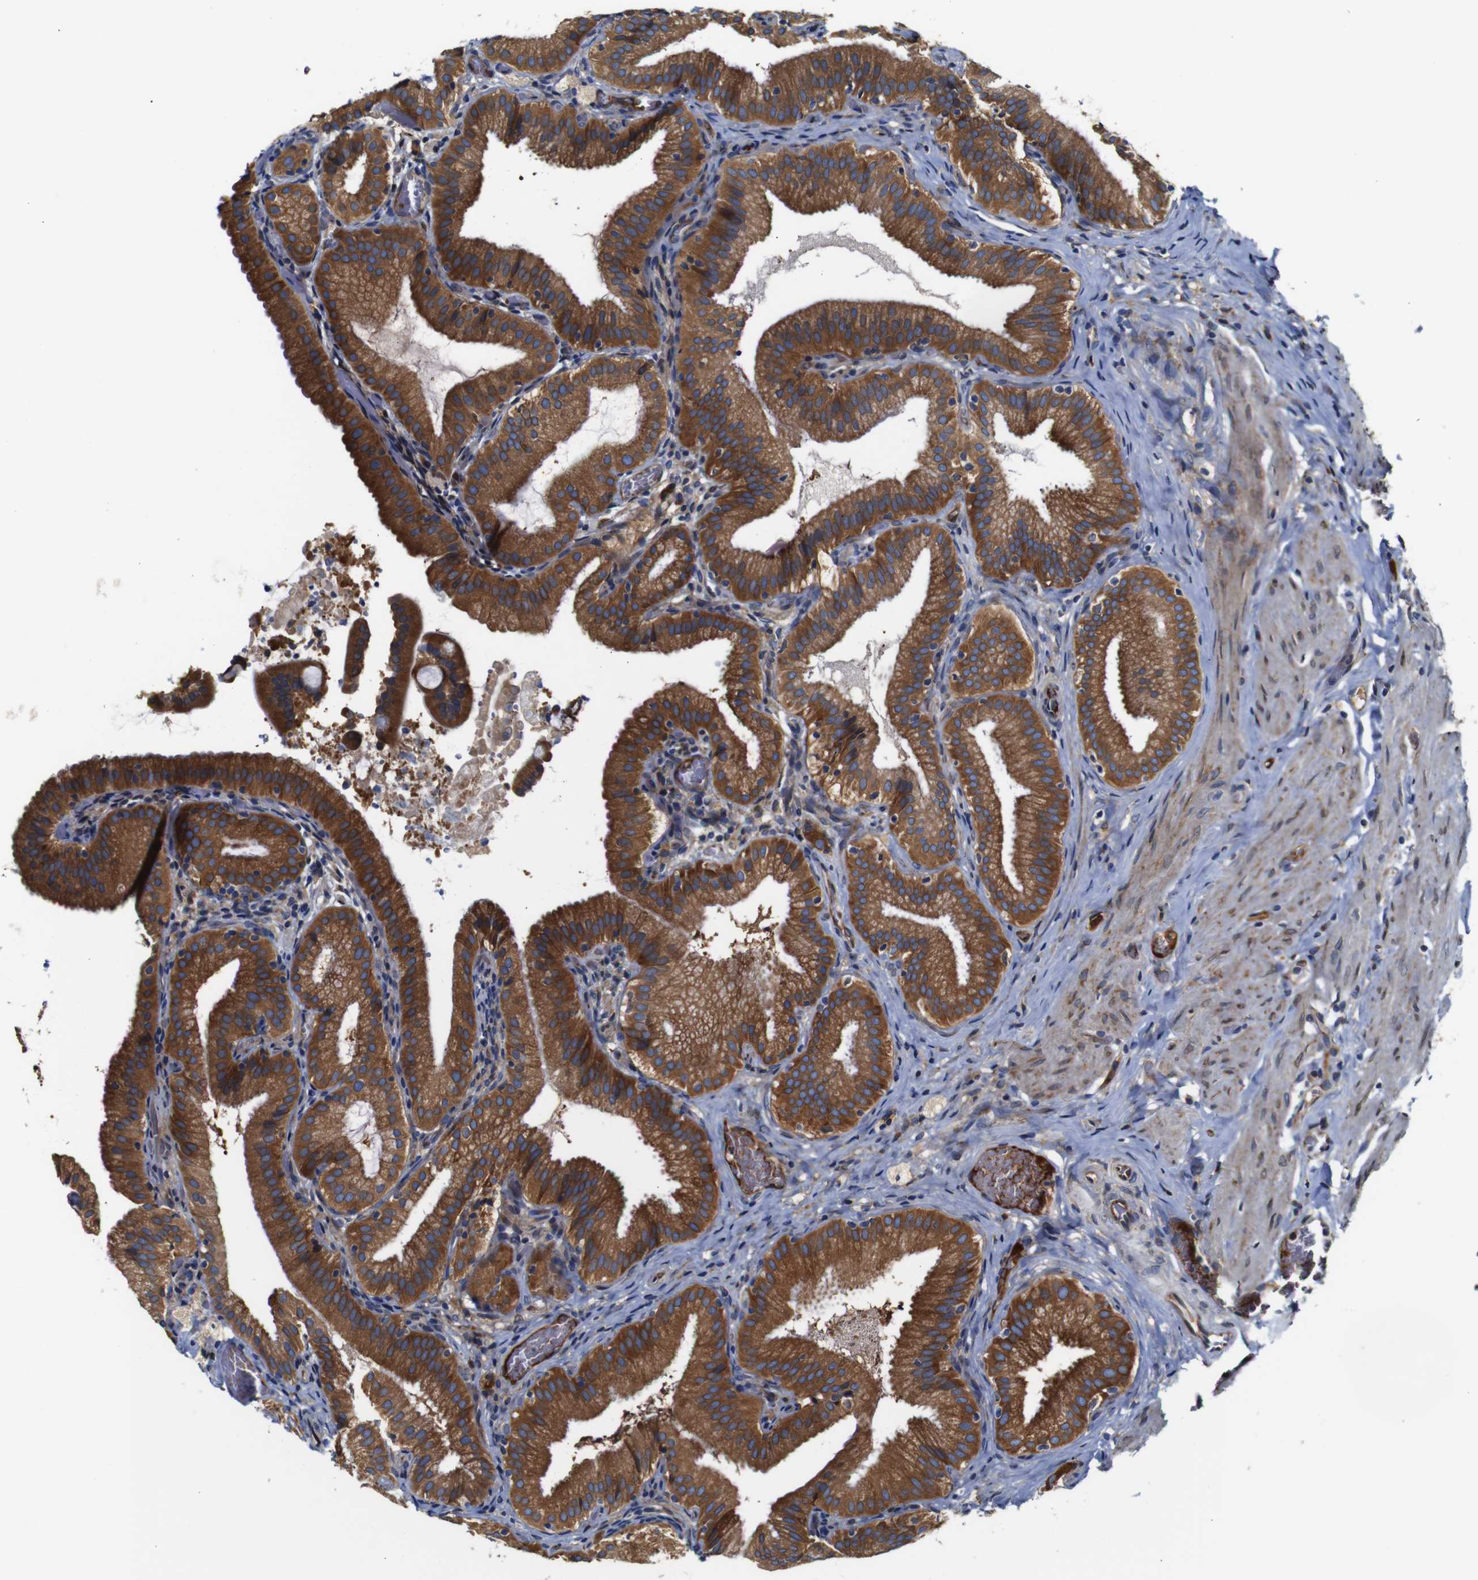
{"staining": {"intensity": "strong", "quantity": ">75%", "location": "cytoplasmic/membranous"}, "tissue": "gallbladder", "cell_type": "Glandular cells", "image_type": "normal", "snomed": [{"axis": "morphology", "description": "Normal tissue, NOS"}, {"axis": "topography", "description": "Gallbladder"}], "caption": "A brown stain labels strong cytoplasmic/membranous staining of a protein in glandular cells of normal human gallbladder. (DAB (3,3'-diaminobenzidine) IHC, brown staining for protein, blue staining for nuclei).", "gene": "CLCC1", "patient": {"sex": "male", "age": 54}}